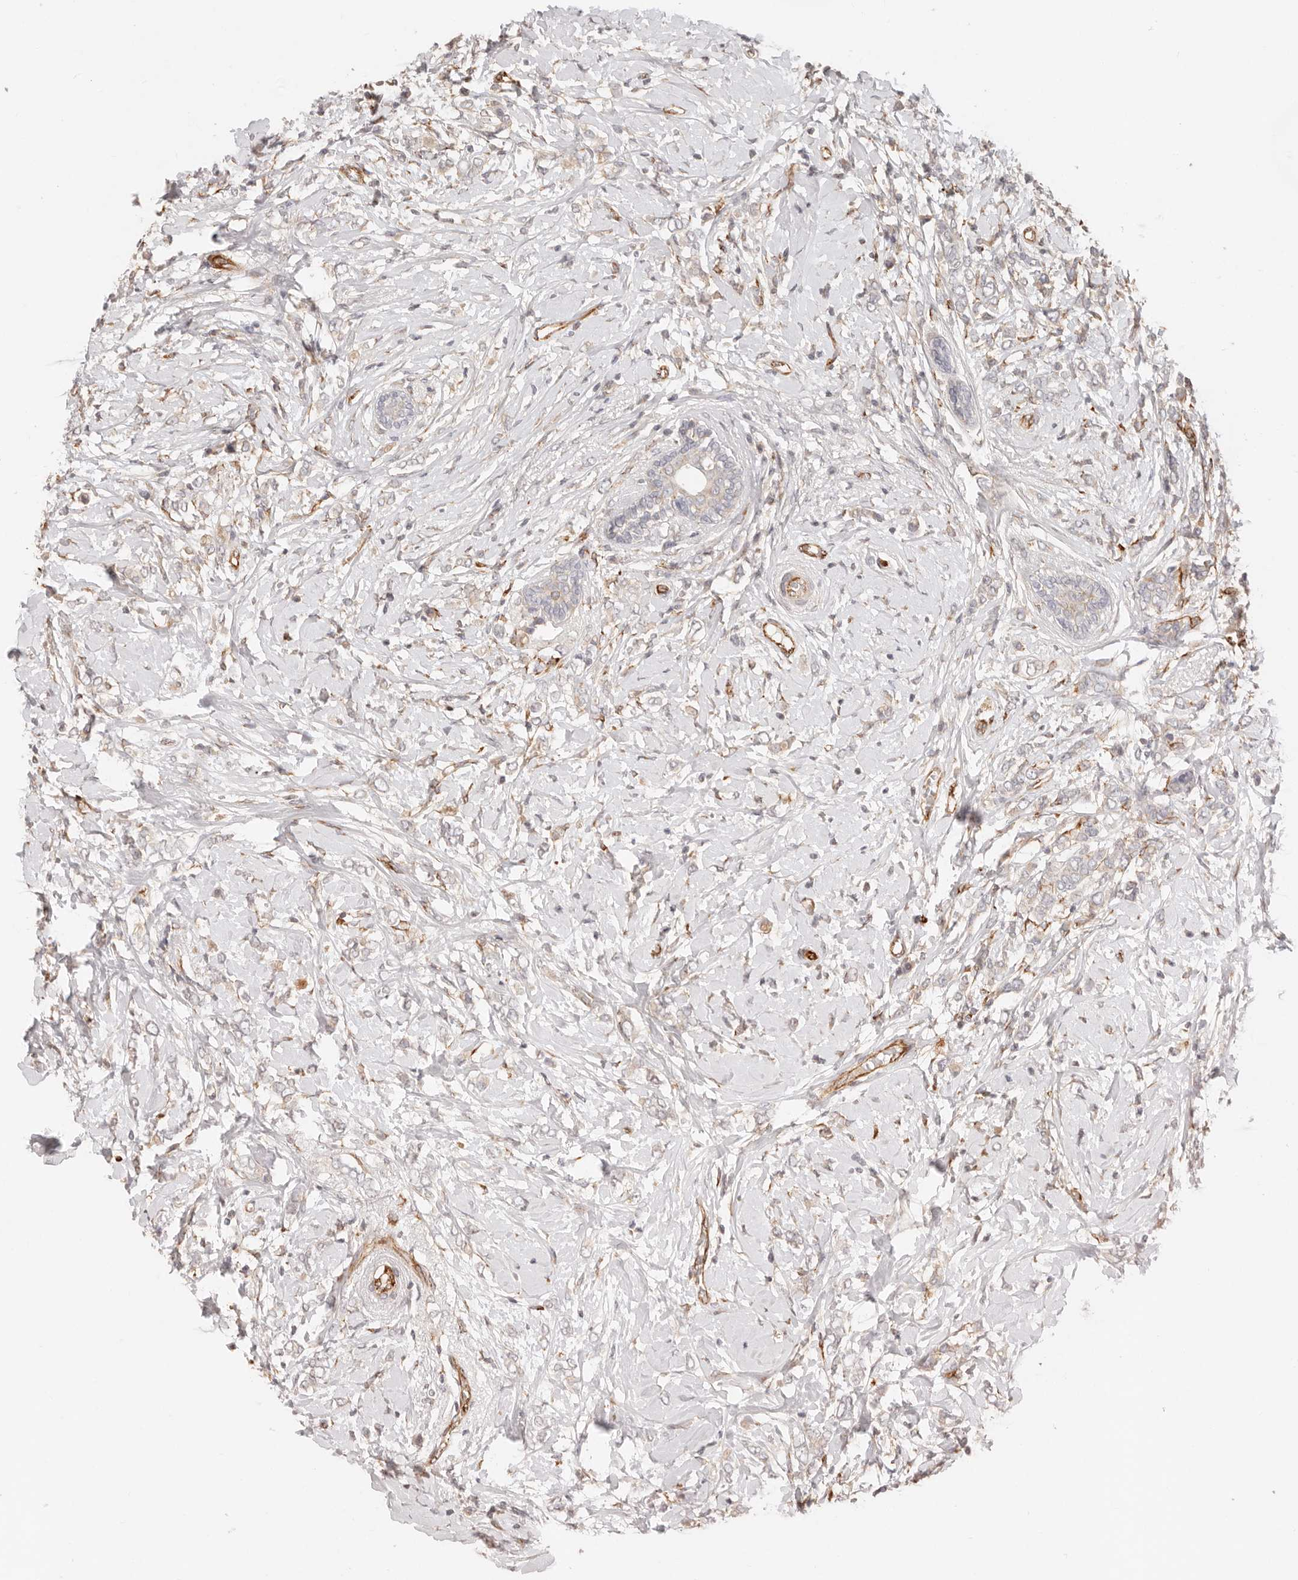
{"staining": {"intensity": "weak", "quantity": "<25%", "location": "cytoplasmic/membranous"}, "tissue": "breast cancer", "cell_type": "Tumor cells", "image_type": "cancer", "snomed": [{"axis": "morphology", "description": "Normal tissue, NOS"}, {"axis": "morphology", "description": "Lobular carcinoma"}, {"axis": "topography", "description": "Breast"}], "caption": "Immunohistochemistry image of human breast lobular carcinoma stained for a protein (brown), which shows no expression in tumor cells.", "gene": "SASS6", "patient": {"sex": "female", "age": 47}}